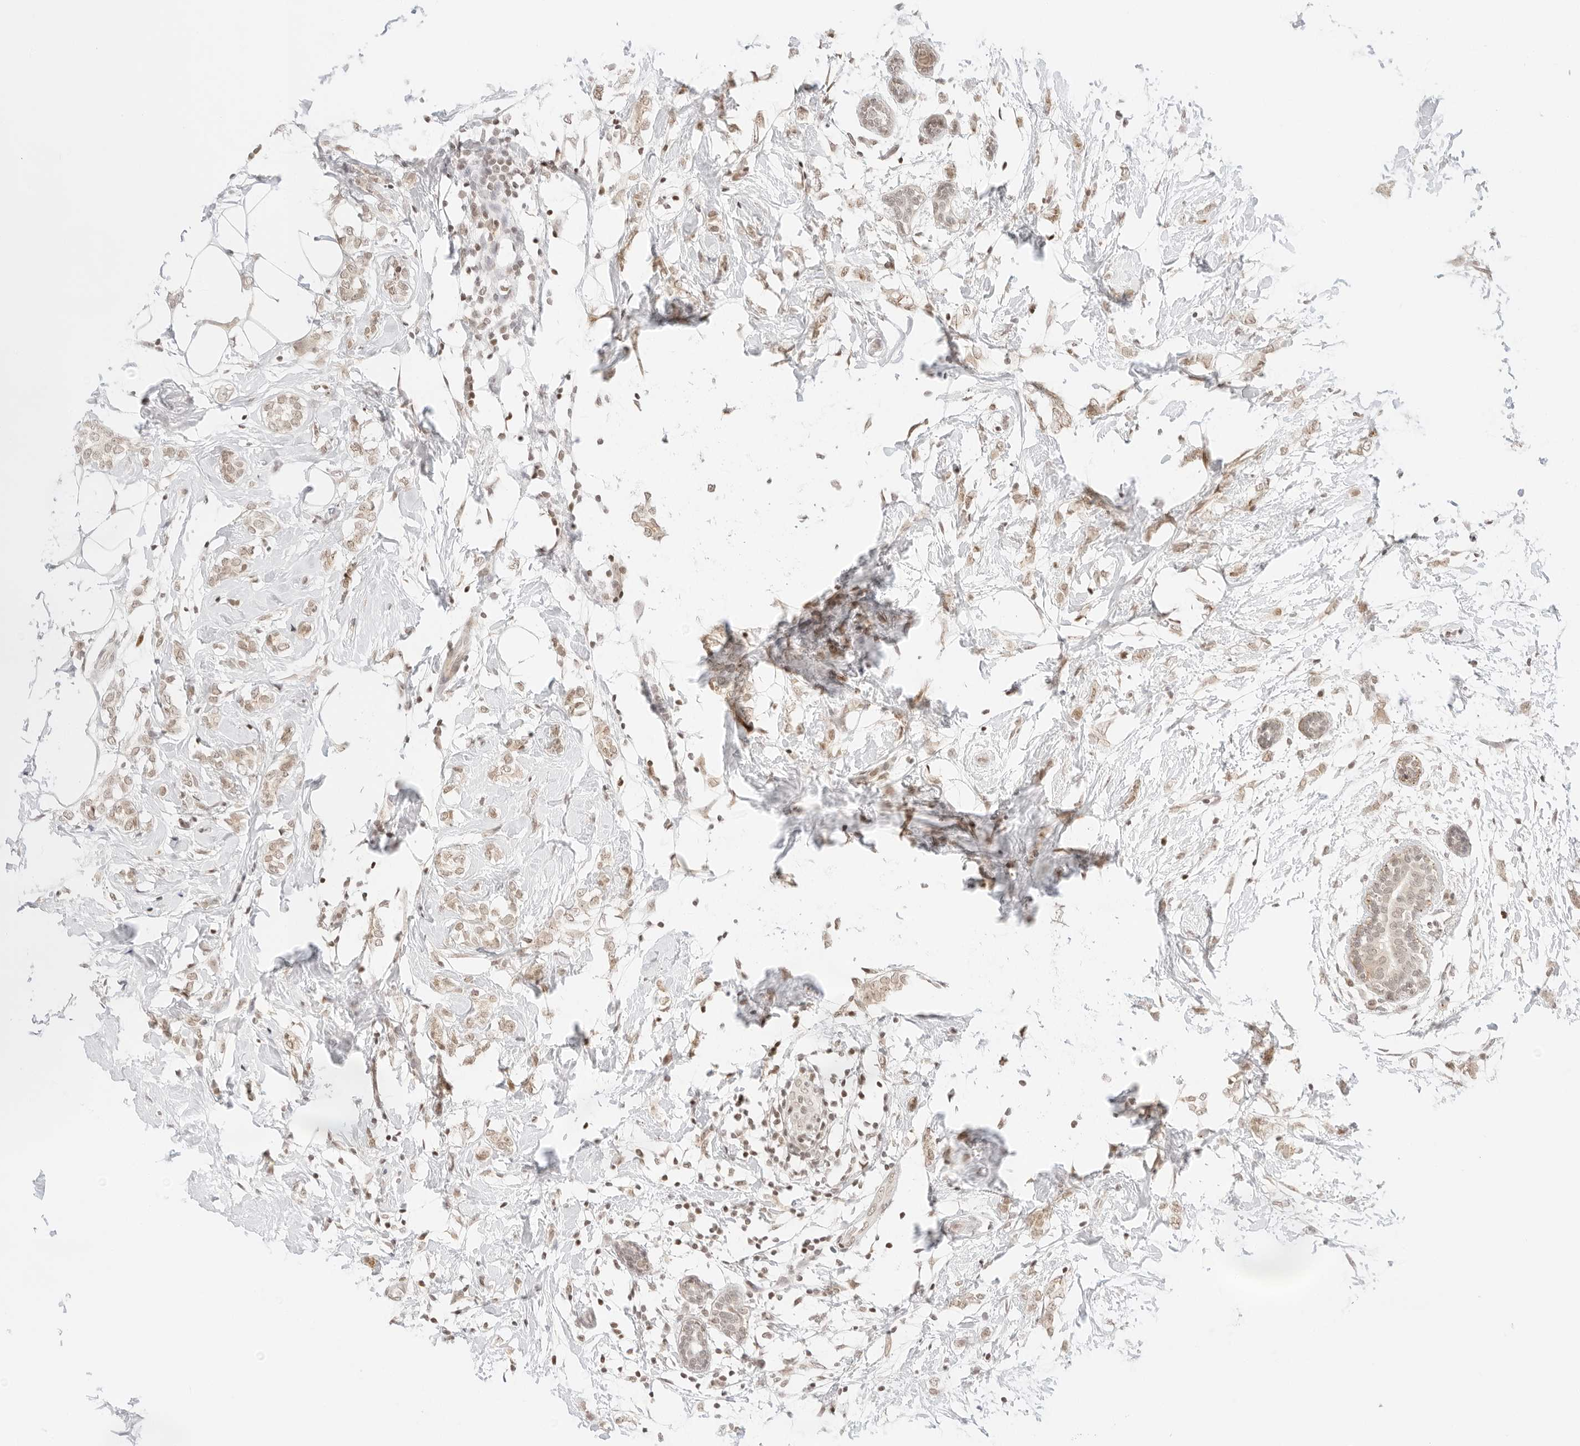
{"staining": {"intensity": "weak", "quantity": ">75%", "location": "nuclear"}, "tissue": "breast cancer", "cell_type": "Tumor cells", "image_type": "cancer", "snomed": [{"axis": "morphology", "description": "Normal tissue, NOS"}, {"axis": "morphology", "description": "Lobular carcinoma"}, {"axis": "topography", "description": "Breast"}], "caption": "Immunohistochemistry photomicrograph of human breast cancer stained for a protein (brown), which demonstrates low levels of weak nuclear expression in about >75% of tumor cells.", "gene": "GNAS", "patient": {"sex": "female", "age": 47}}